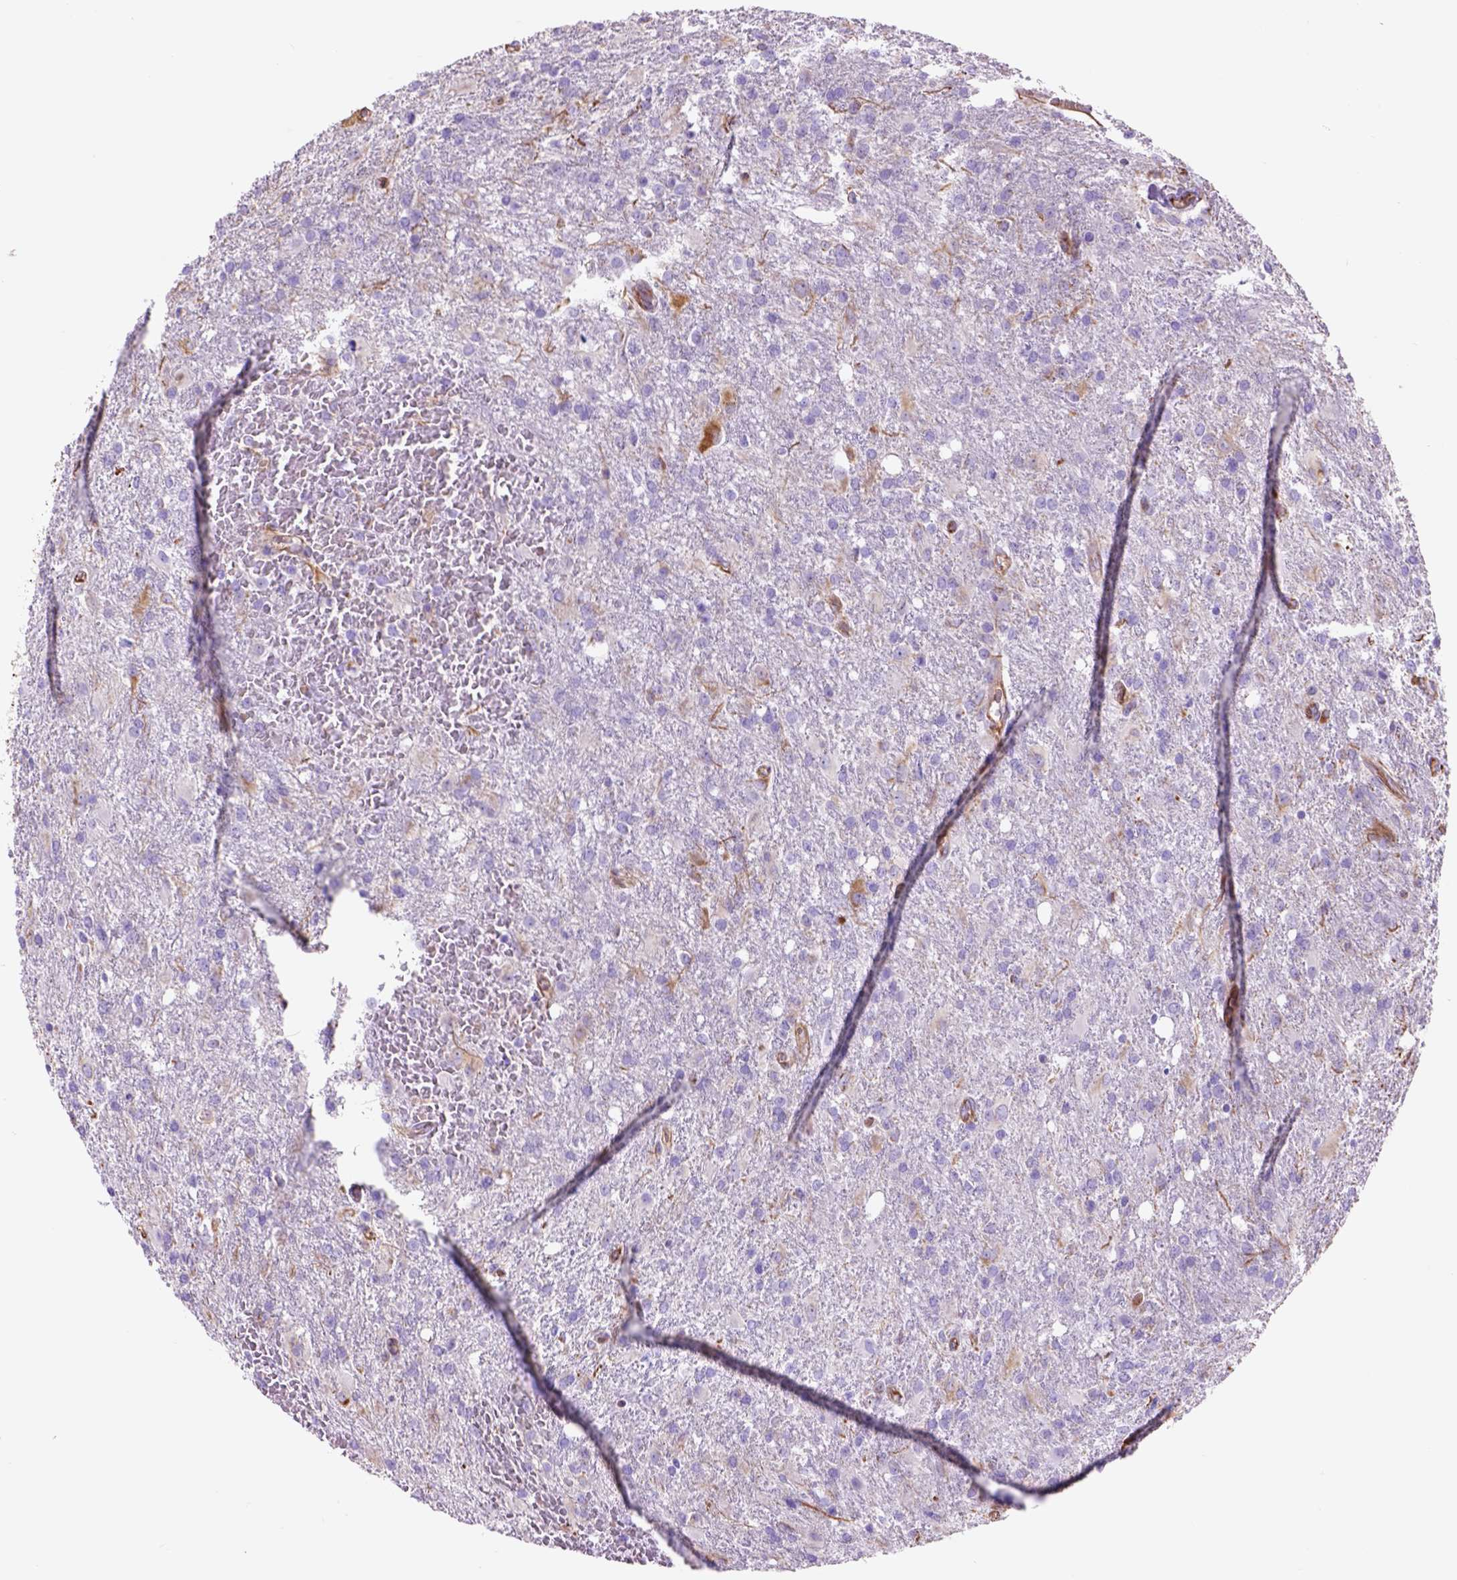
{"staining": {"intensity": "negative", "quantity": "none", "location": "none"}, "tissue": "glioma", "cell_type": "Tumor cells", "image_type": "cancer", "snomed": [{"axis": "morphology", "description": "Glioma, malignant, High grade"}, {"axis": "topography", "description": "Brain"}], "caption": "Immunohistochemical staining of glioma displays no significant expression in tumor cells. The staining was performed using DAB (3,3'-diaminobenzidine) to visualize the protein expression in brown, while the nuclei were stained in blue with hematoxylin (Magnification: 20x).", "gene": "ZZZ3", "patient": {"sex": "male", "age": 68}}